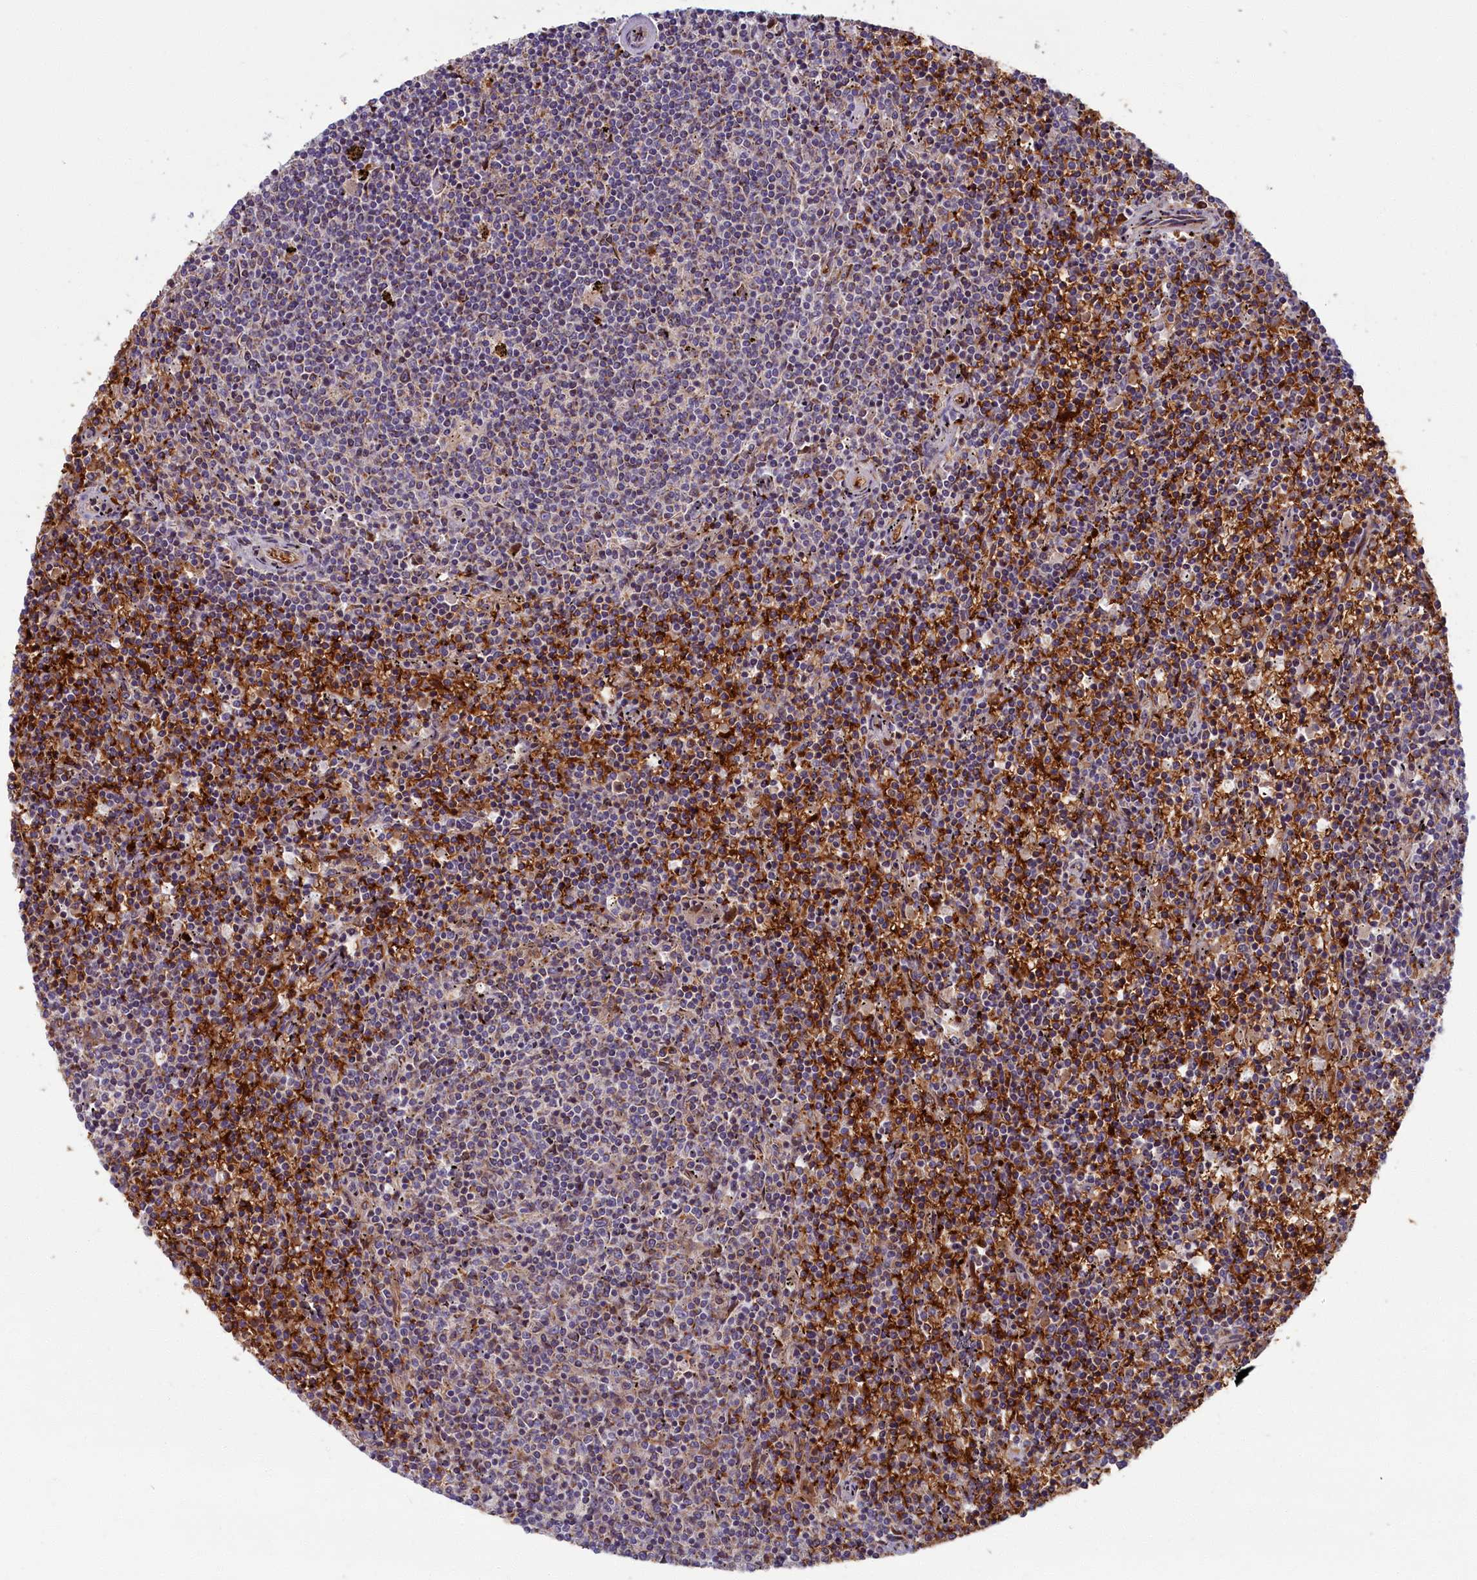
{"staining": {"intensity": "weak", "quantity": "25%-75%", "location": "cytoplasmic/membranous"}, "tissue": "lymphoma", "cell_type": "Tumor cells", "image_type": "cancer", "snomed": [{"axis": "morphology", "description": "Malignant lymphoma, non-Hodgkin's type, Low grade"}, {"axis": "topography", "description": "Spleen"}], "caption": "Lymphoma stained with a protein marker demonstrates weak staining in tumor cells.", "gene": "BLVRB", "patient": {"sex": "female", "age": 50}}